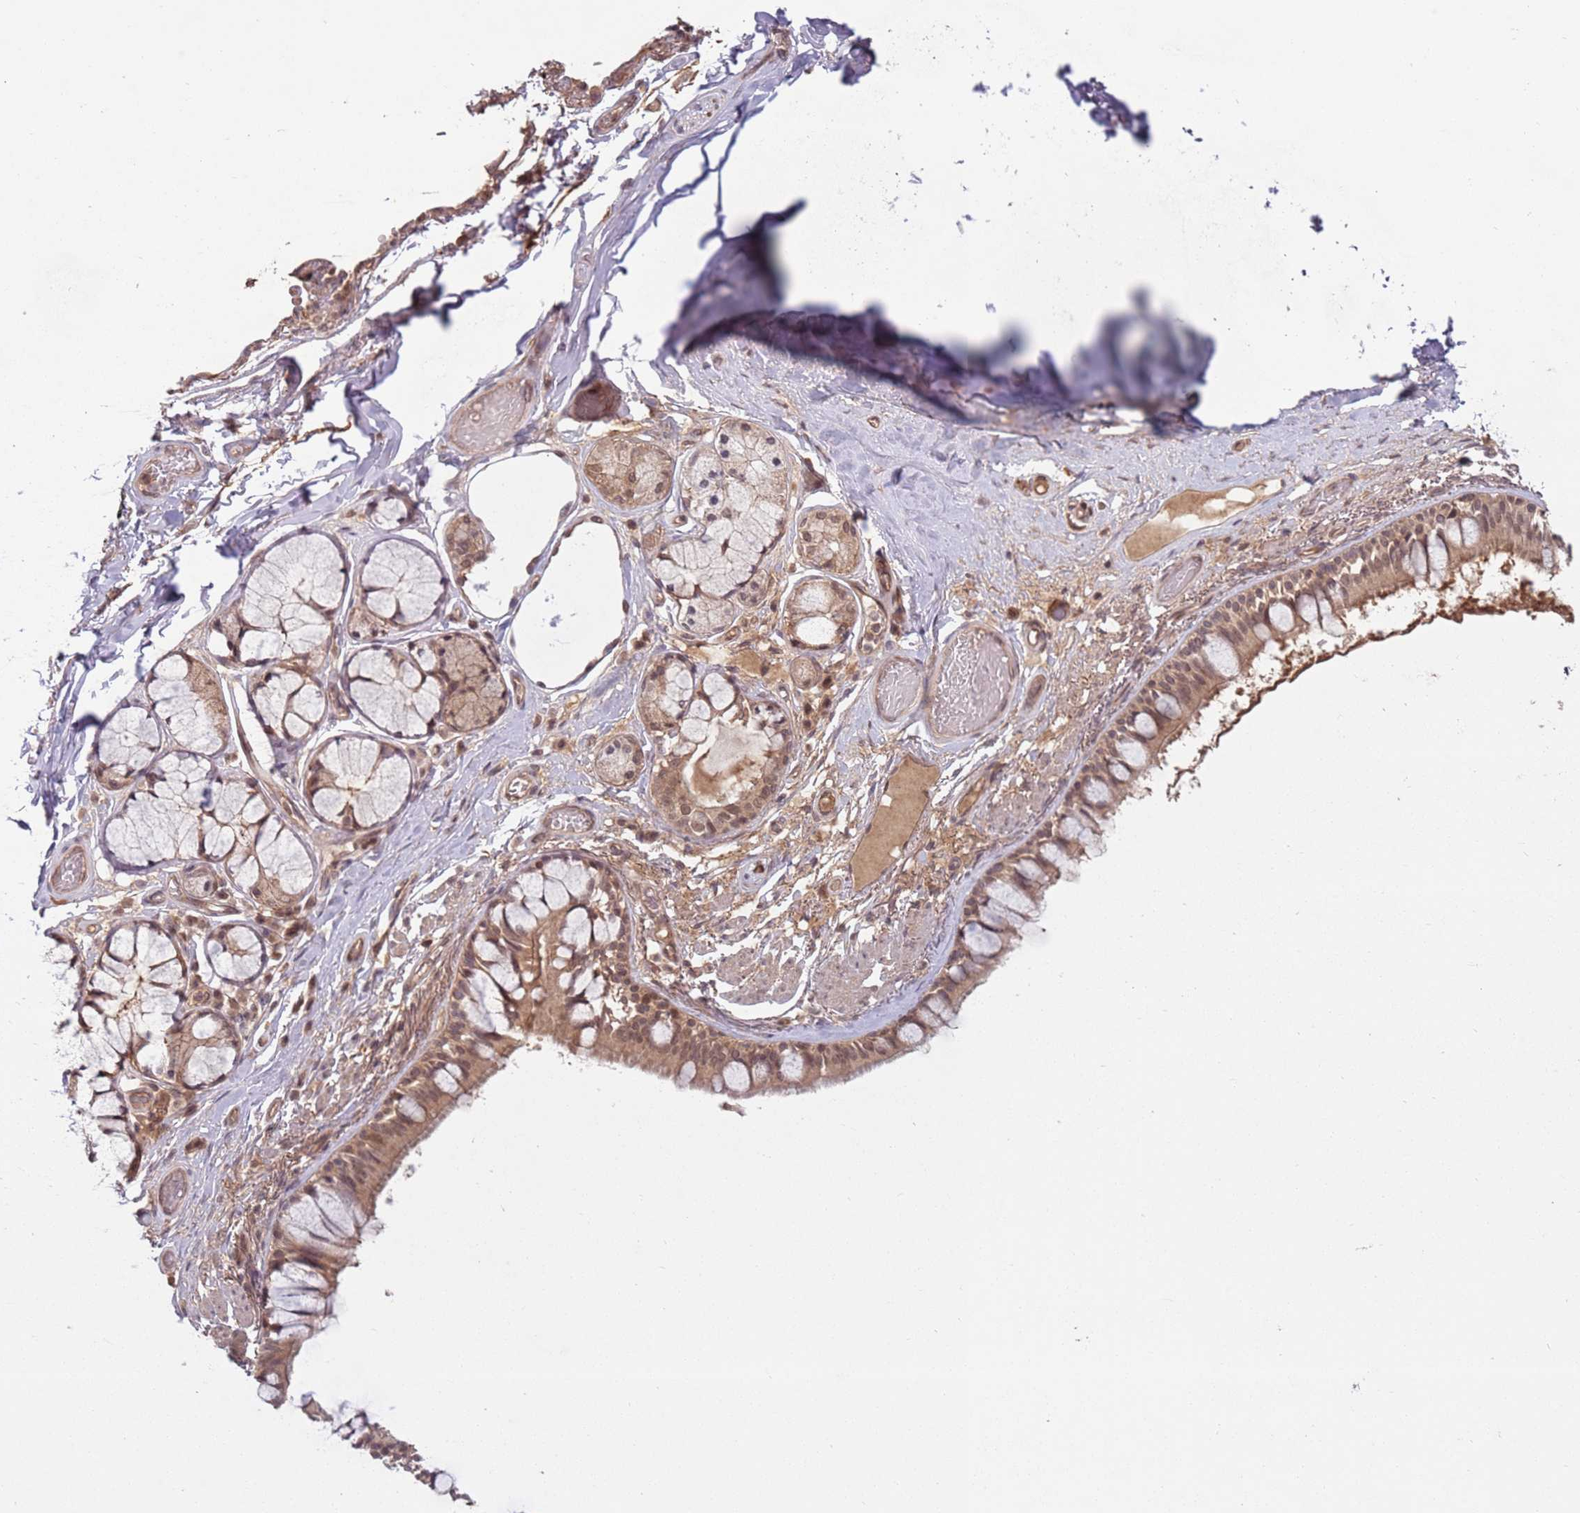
{"staining": {"intensity": "moderate", "quantity": ">75%", "location": "cytoplasmic/membranous,nuclear"}, "tissue": "bronchus", "cell_type": "Respiratory epithelial cells", "image_type": "normal", "snomed": [{"axis": "morphology", "description": "Normal tissue, NOS"}, {"axis": "topography", "description": "Bronchus"}], "caption": "Immunohistochemical staining of normal human bronchus demonstrates medium levels of moderate cytoplasmic/membranous,nuclear expression in about >75% of respiratory epithelial cells.", "gene": "ADAMTS3", "patient": {"sex": "male", "age": 70}}